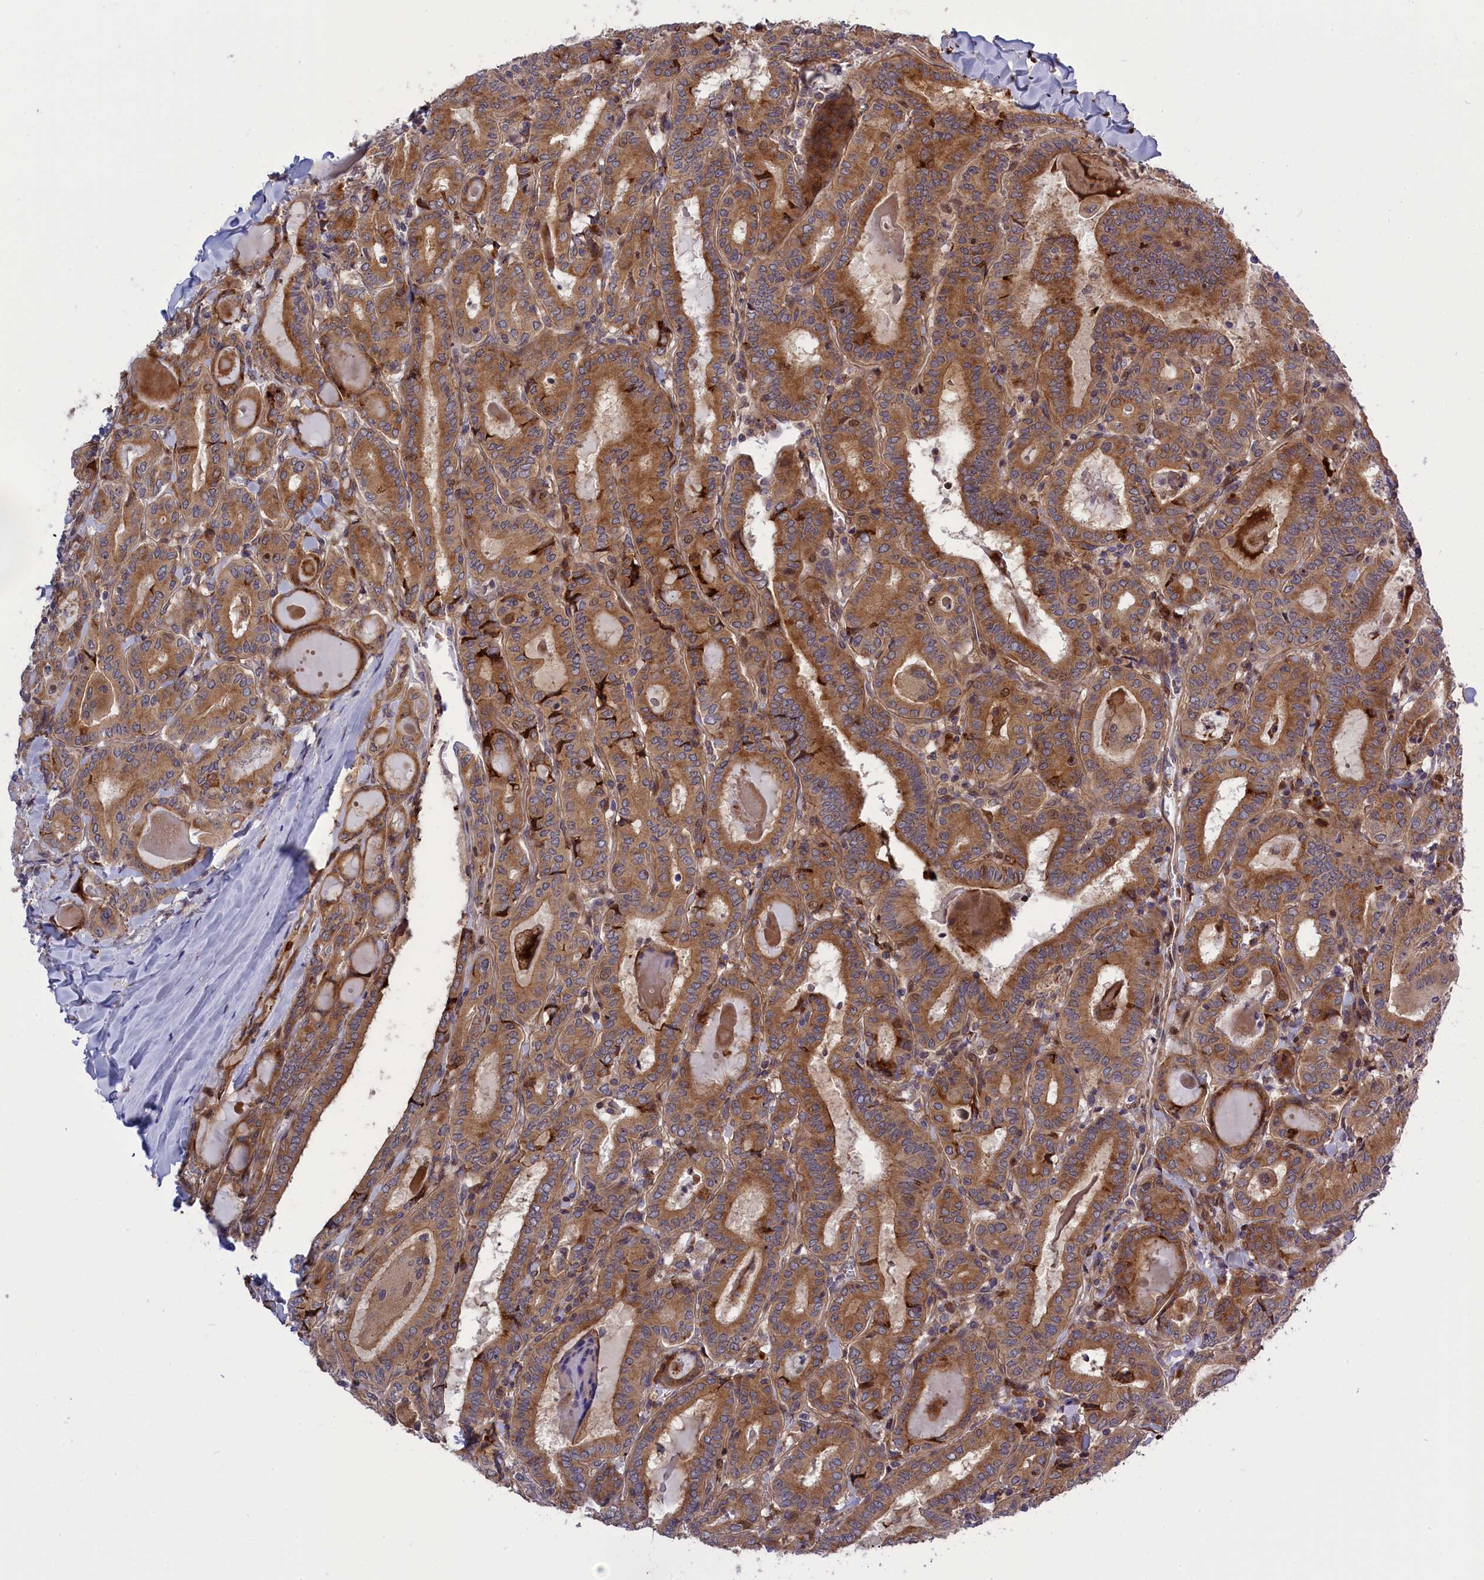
{"staining": {"intensity": "moderate", "quantity": ">75%", "location": "cytoplasmic/membranous"}, "tissue": "thyroid cancer", "cell_type": "Tumor cells", "image_type": "cancer", "snomed": [{"axis": "morphology", "description": "Papillary adenocarcinoma, NOS"}, {"axis": "topography", "description": "Thyroid gland"}], "caption": "Immunohistochemistry (IHC) of papillary adenocarcinoma (thyroid) displays medium levels of moderate cytoplasmic/membranous expression in approximately >75% of tumor cells.", "gene": "DDX60L", "patient": {"sex": "female", "age": 72}}